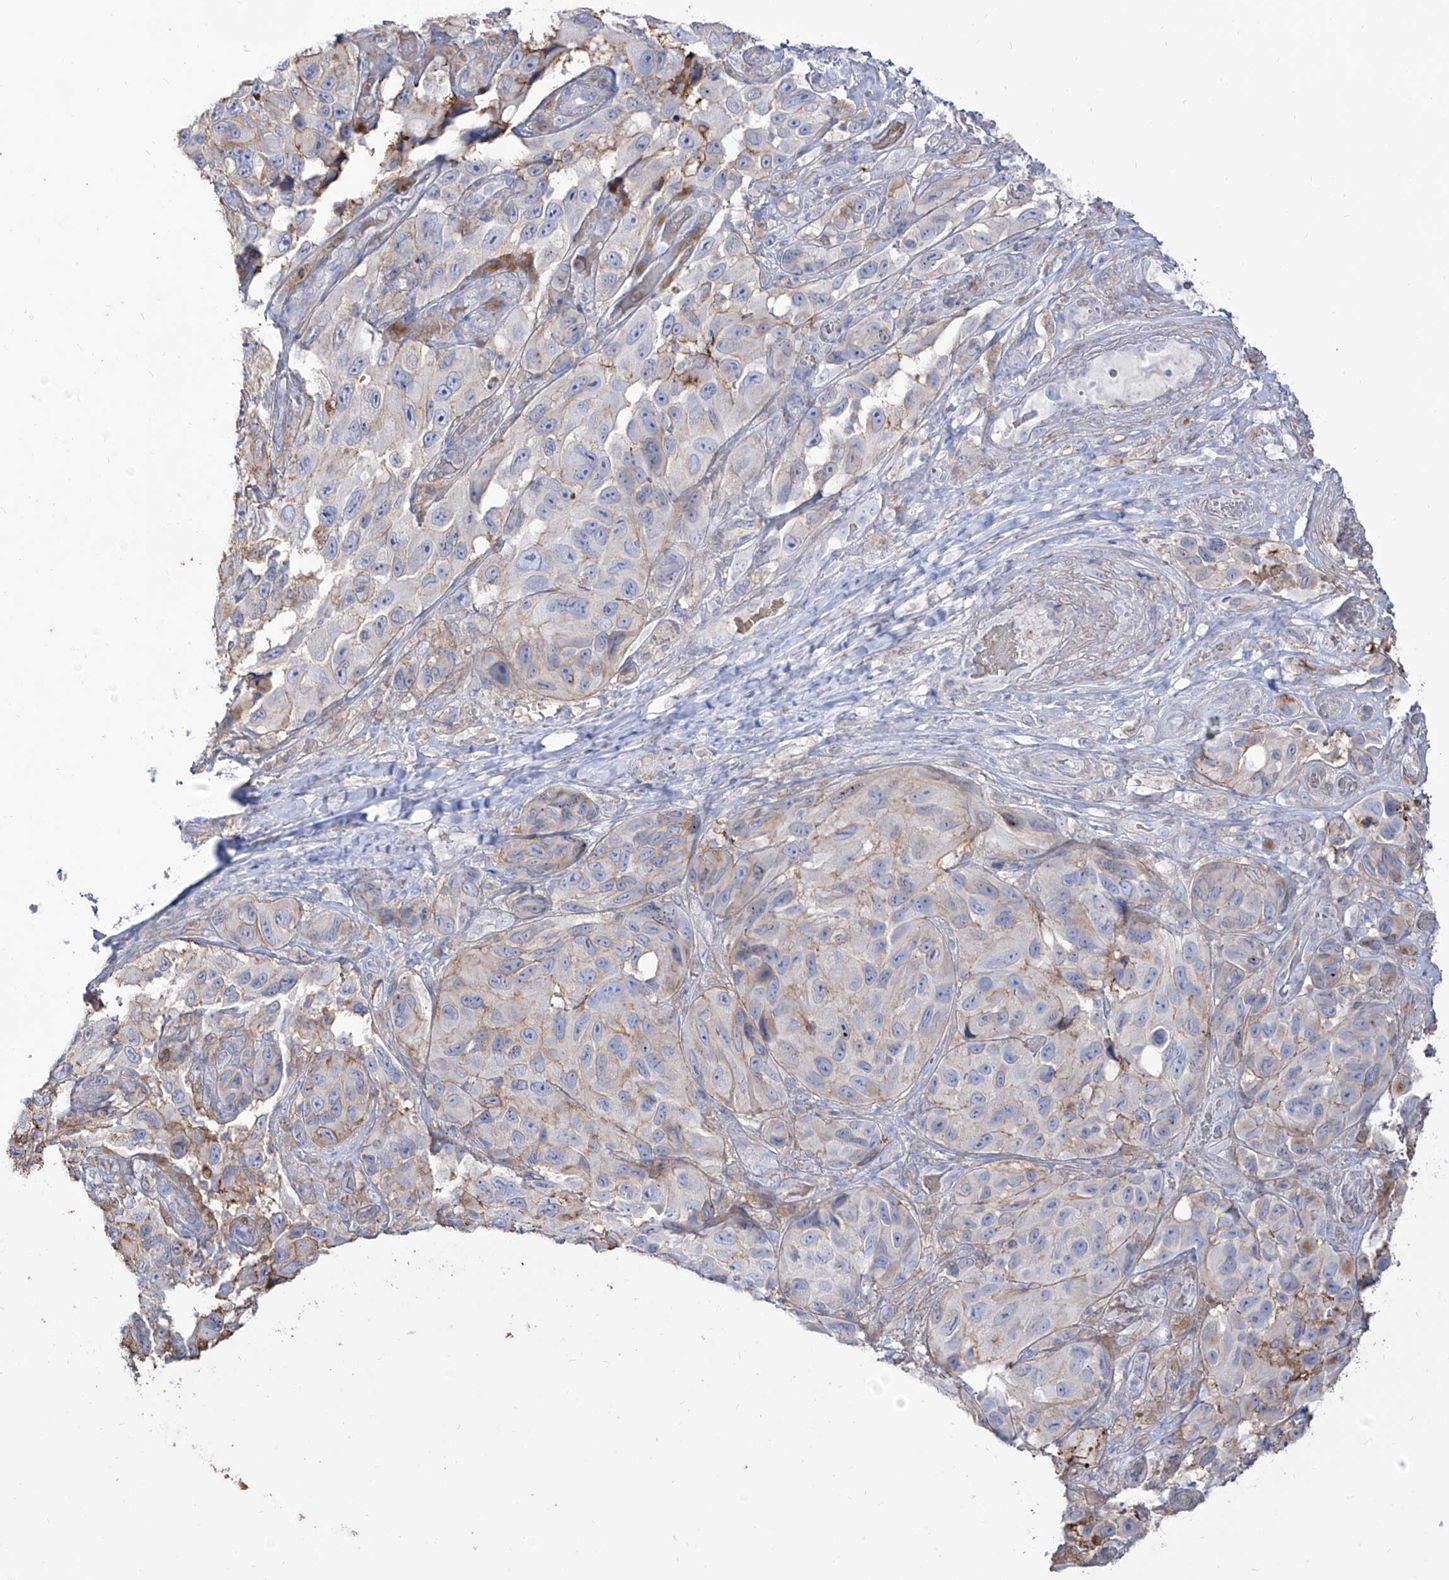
{"staining": {"intensity": "moderate", "quantity": "<25%", "location": "cytoplasmic/membranous"}, "tissue": "melanoma", "cell_type": "Tumor cells", "image_type": "cancer", "snomed": [{"axis": "morphology", "description": "Malignant melanoma, NOS"}, {"axis": "topography", "description": "Skin"}], "caption": "This histopathology image displays immunohistochemistry staining of human malignant melanoma, with low moderate cytoplasmic/membranous positivity in approximately <25% of tumor cells.", "gene": "ZGRF1", "patient": {"sex": "female", "age": 73}}